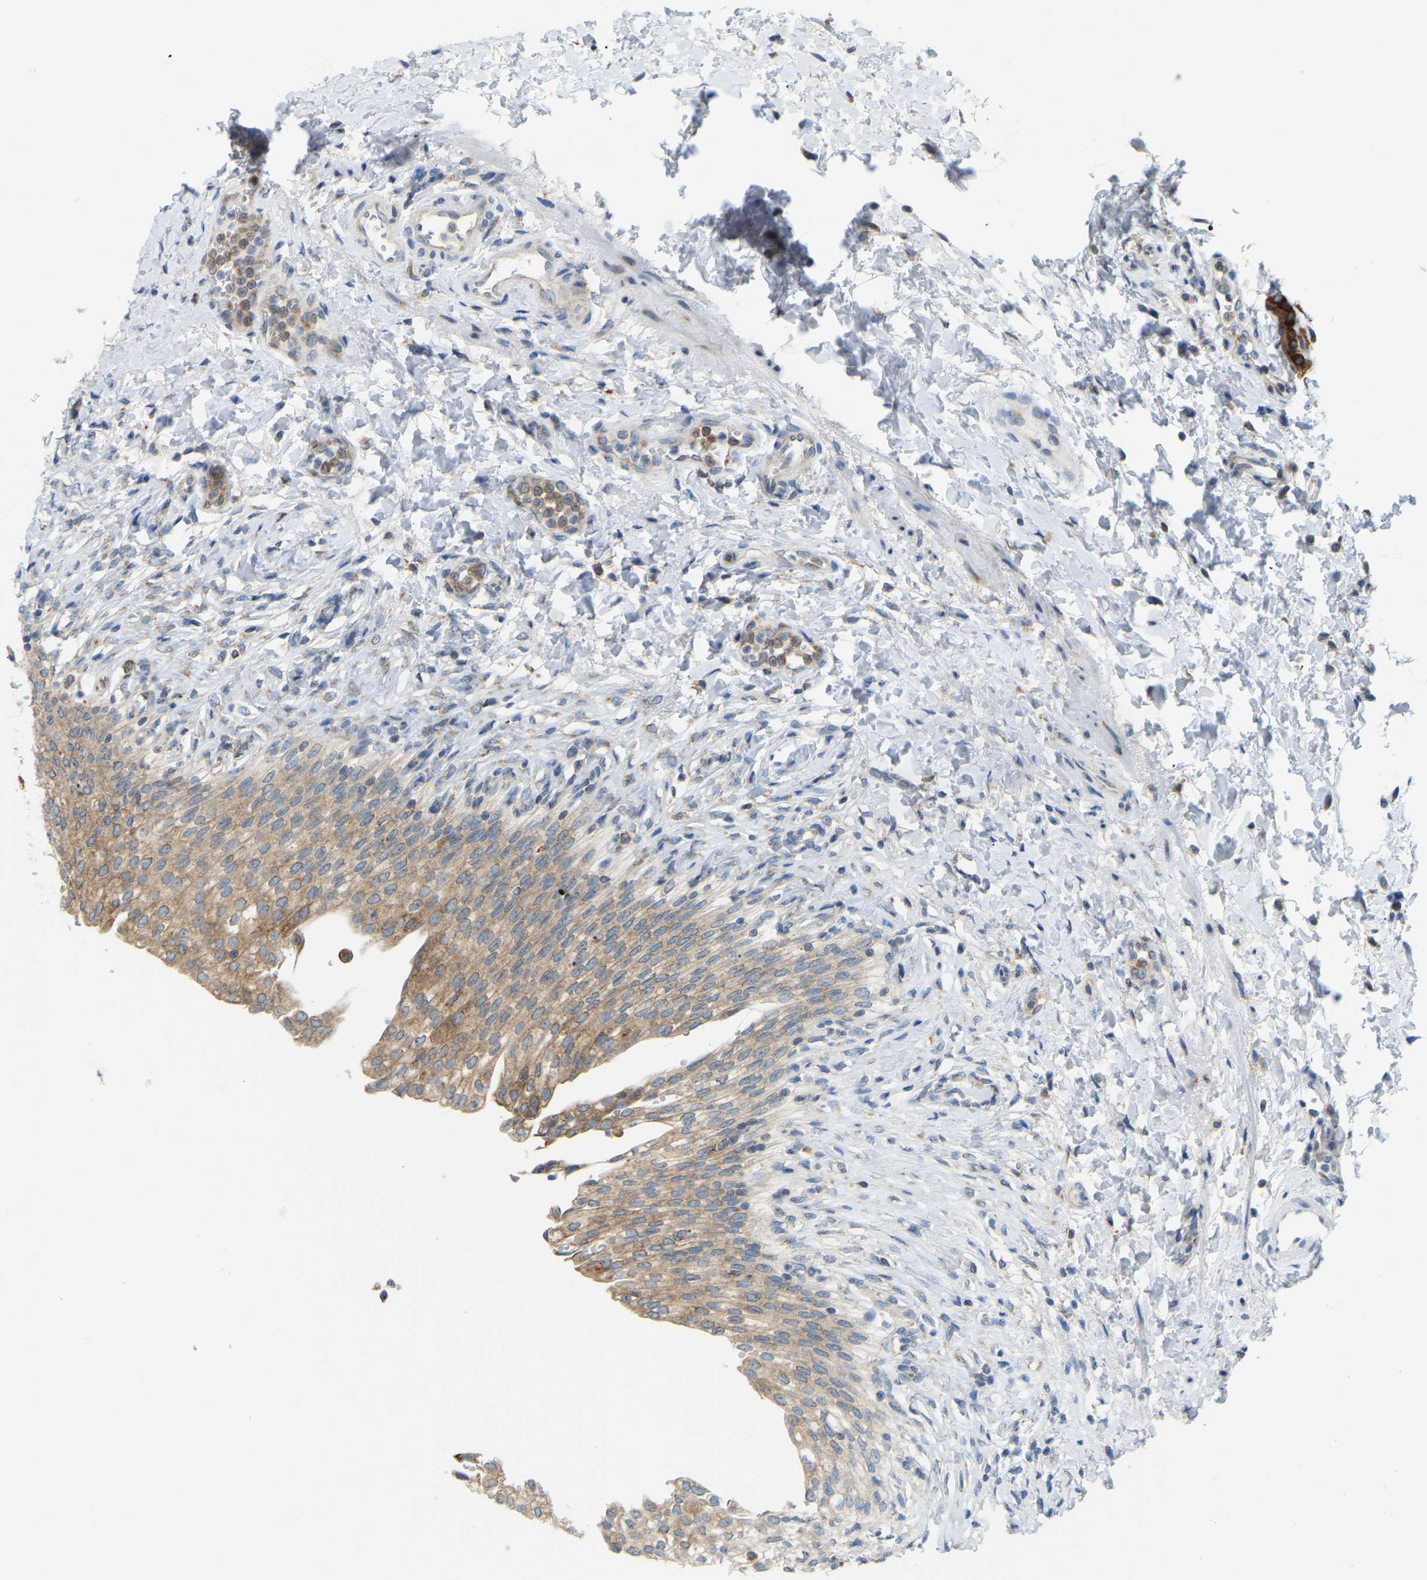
{"staining": {"intensity": "weak", "quantity": ">75%", "location": "cytoplasmic/membranous"}, "tissue": "urinary bladder", "cell_type": "Urothelial cells", "image_type": "normal", "snomed": [{"axis": "morphology", "description": "Urothelial carcinoma, High grade"}, {"axis": "topography", "description": "Urinary bladder"}], "caption": "Brown immunohistochemical staining in unremarkable urinary bladder shows weak cytoplasmic/membranous staining in approximately >75% of urothelial cells. The staining is performed using DAB brown chromogen to label protein expression. The nuclei are counter-stained blue using hematoxylin.", "gene": "SND1", "patient": {"sex": "male", "age": 46}}